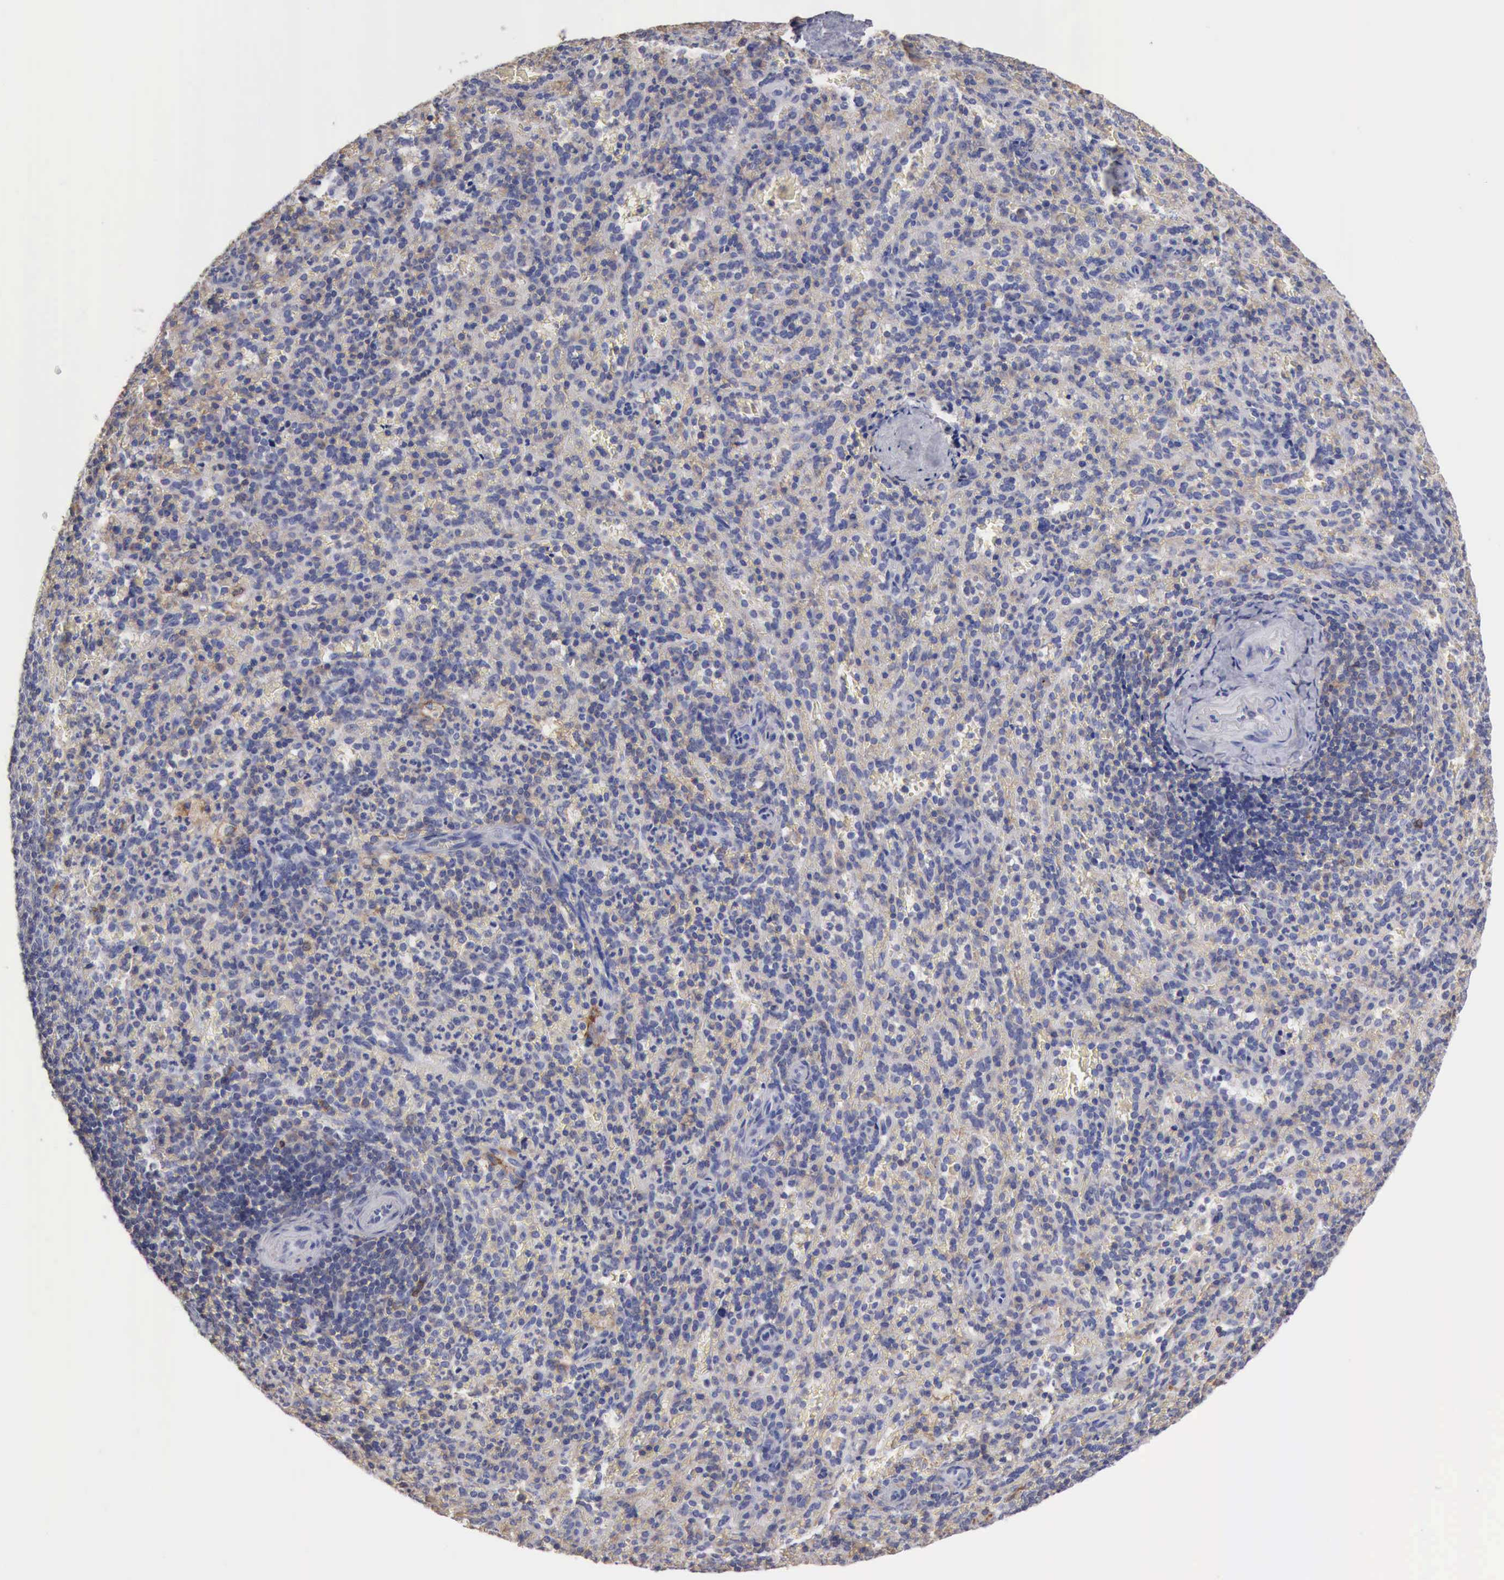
{"staining": {"intensity": "negative", "quantity": "none", "location": "none"}, "tissue": "spleen", "cell_type": "Cells in red pulp", "image_type": "normal", "snomed": [{"axis": "morphology", "description": "Normal tissue, NOS"}, {"axis": "topography", "description": "Spleen"}], "caption": "A histopathology image of spleen stained for a protein shows no brown staining in cells in red pulp. (Brightfield microscopy of DAB IHC at high magnification).", "gene": "PTGS2", "patient": {"sex": "female", "age": 21}}